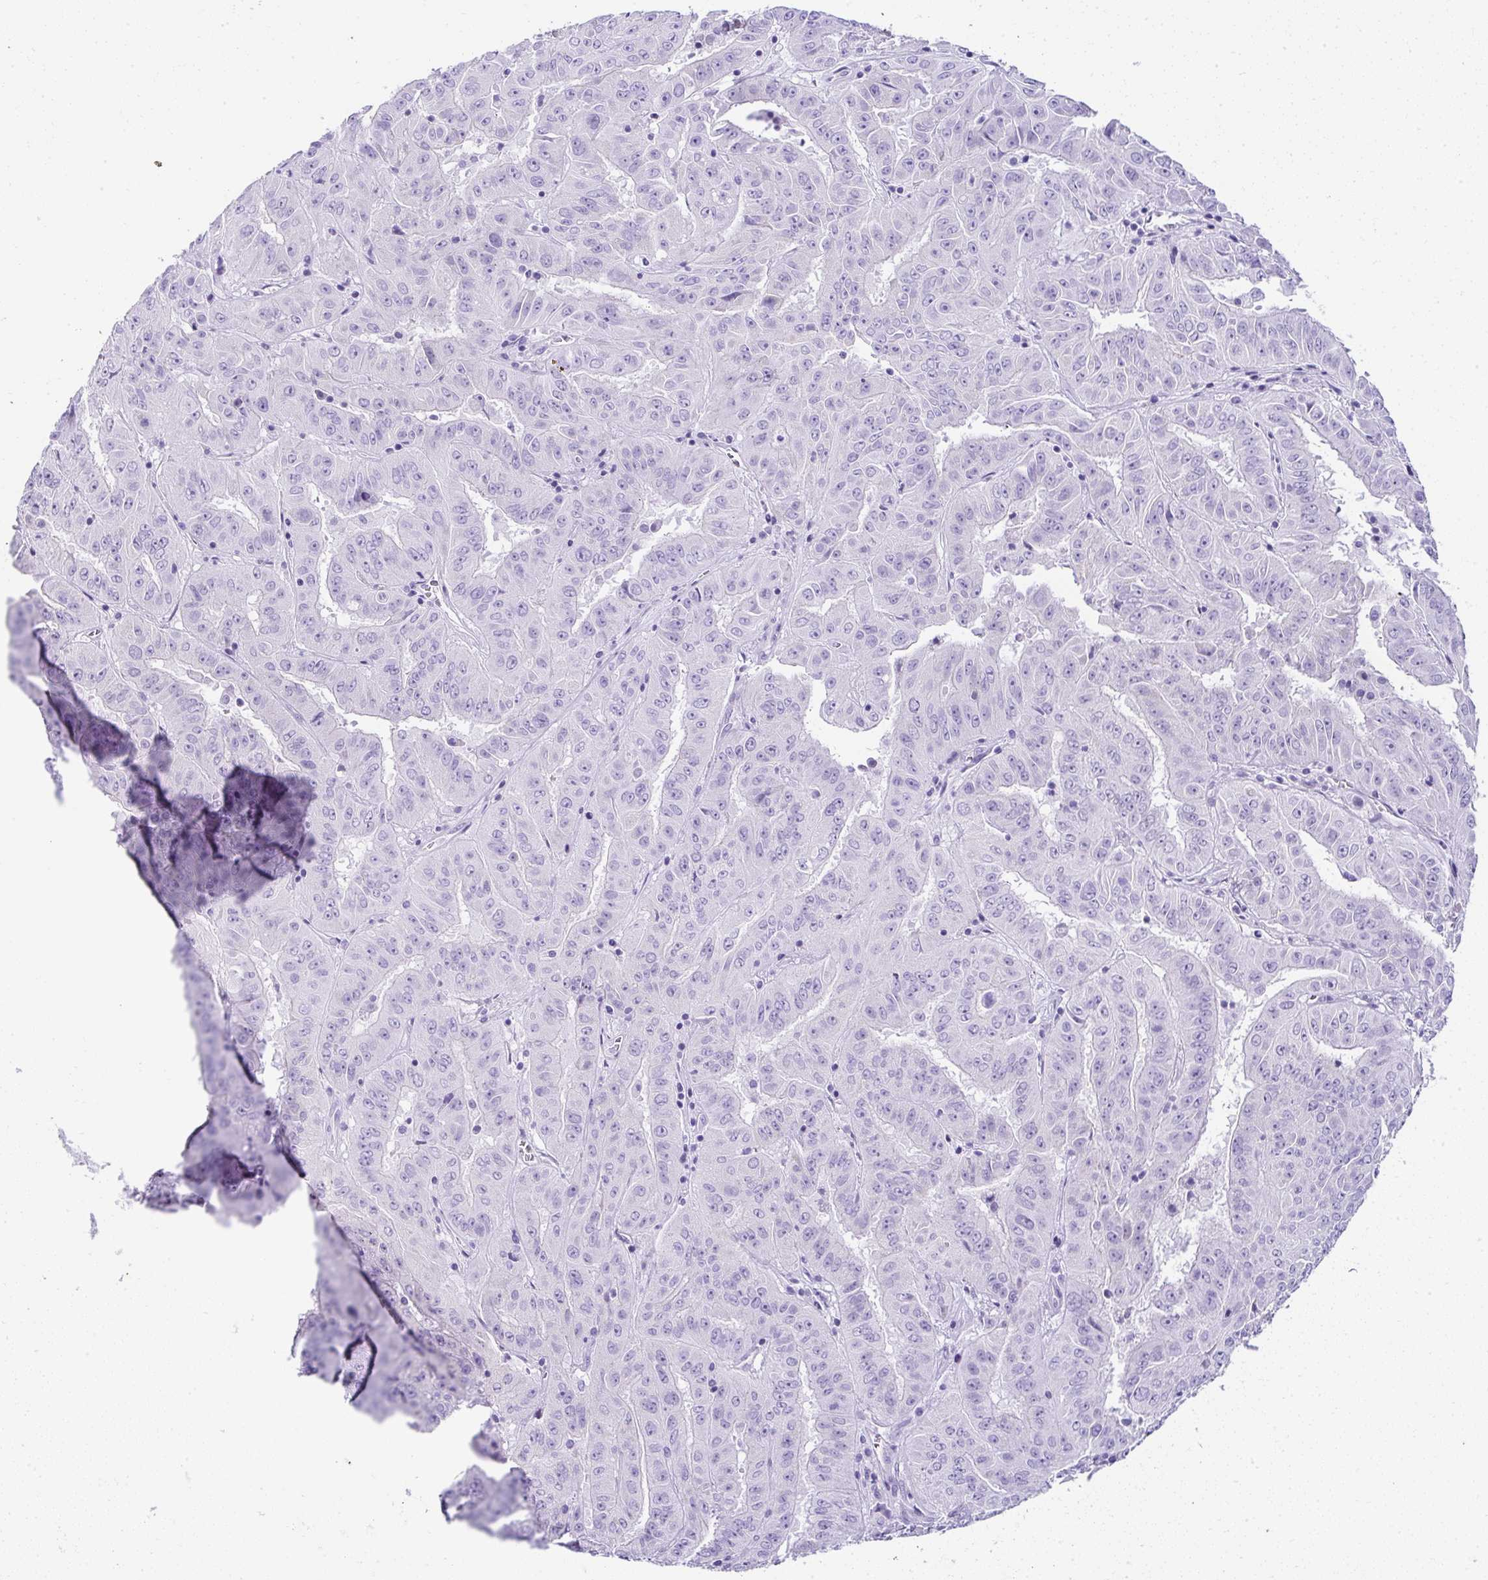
{"staining": {"intensity": "negative", "quantity": "none", "location": "none"}, "tissue": "pancreatic cancer", "cell_type": "Tumor cells", "image_type": "cancer", "snomed": [{"axis": "morphology", "description": "Adenocarcinoma, NOS"}, {"axis": "topography", "description": "Pancreas"}], "caption": "A high-resolution histopathology image shows immunohistochemistry staining of pancreatic adenocarcinoma, which exhibits no significant expression in tumor cells.", "gene": "RNF183", "patient": {"sex": "male", "age": 63}}